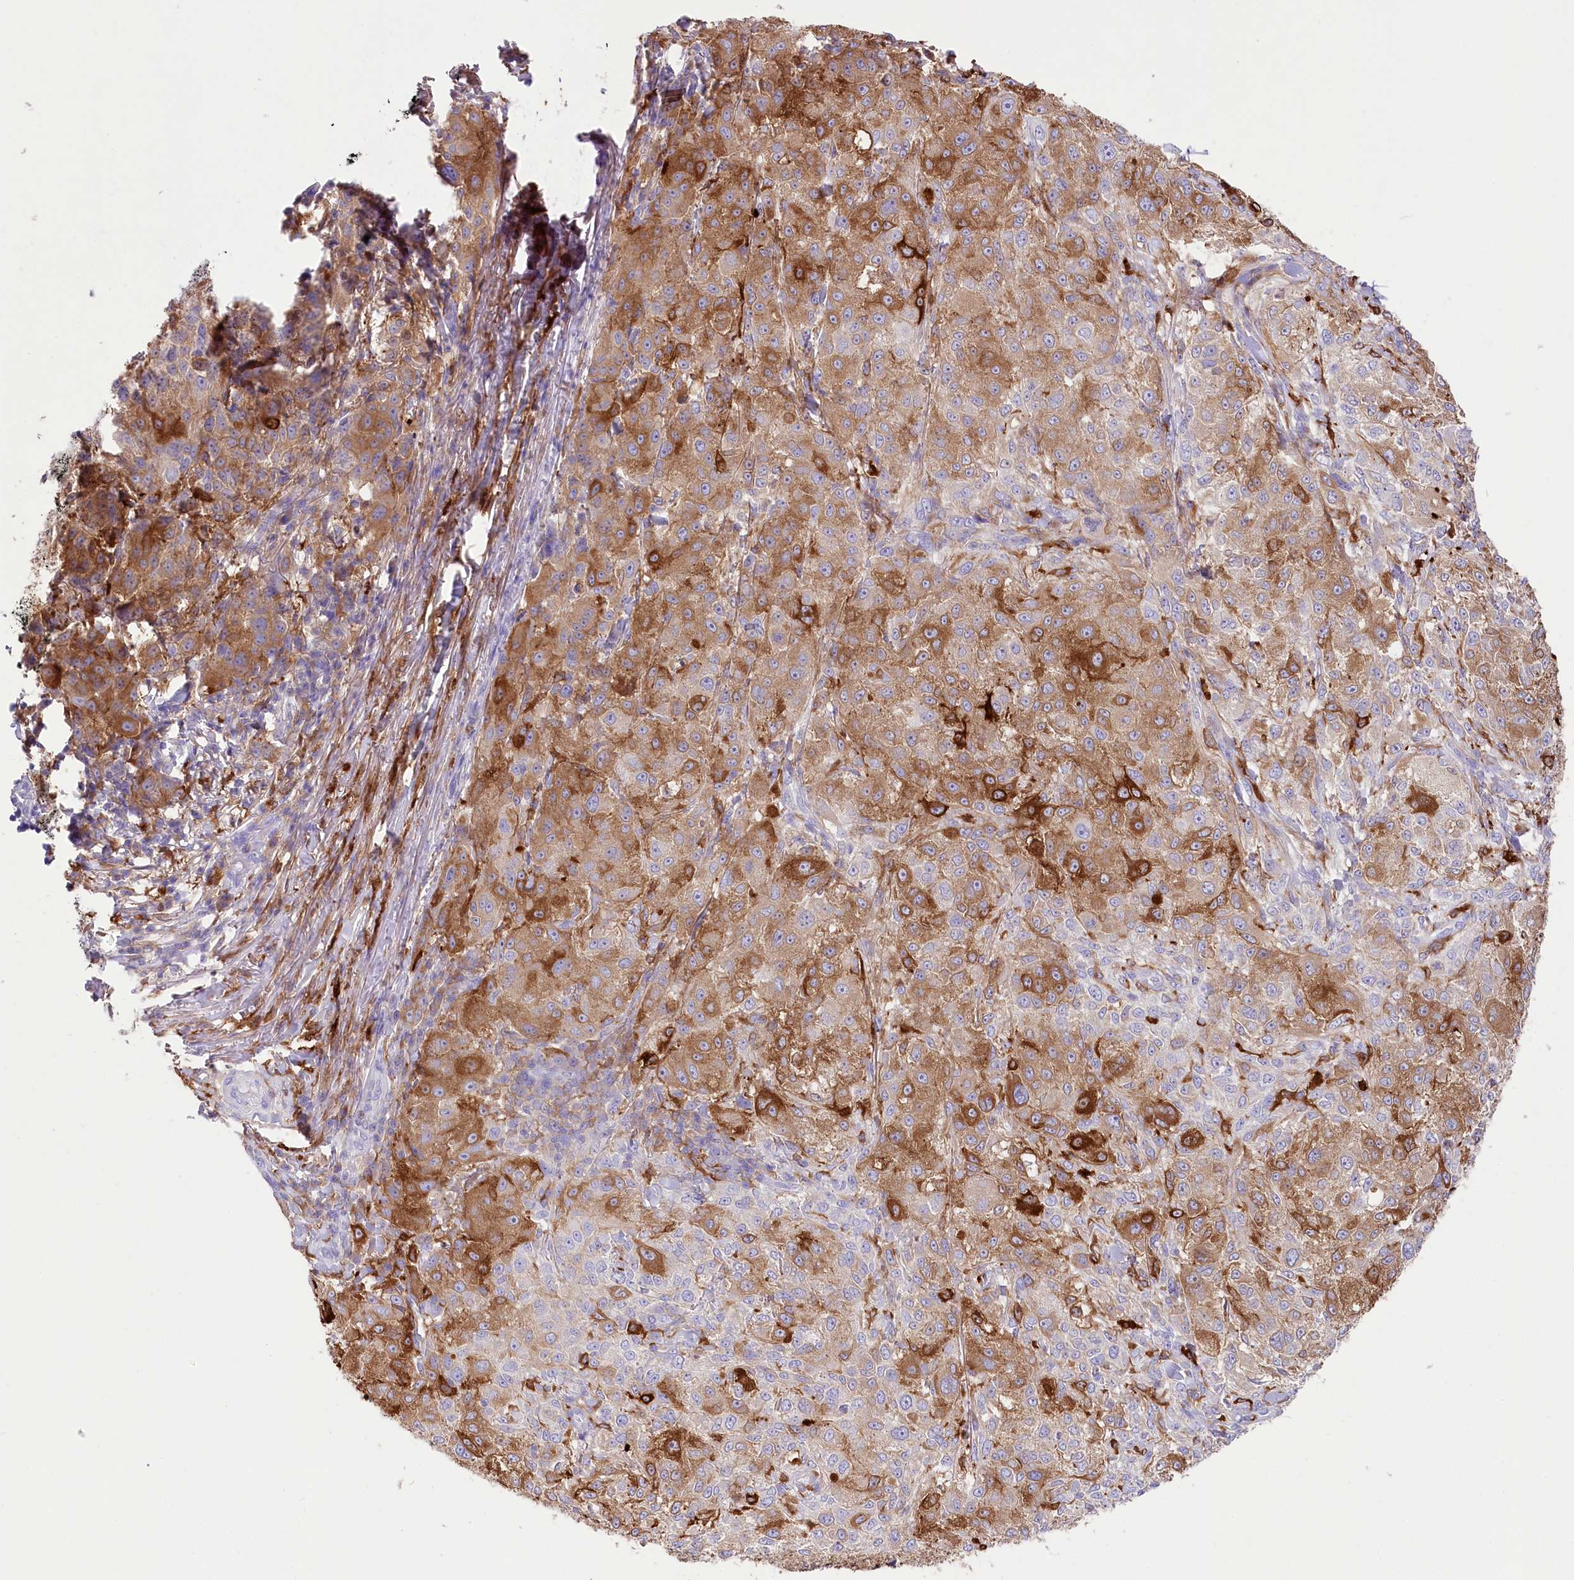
{"staining": {"intensity": "moderate", "quantity": ">75%", "location": "cytoplasmic/membranous"}, "tissue": "melanoma", "cell_type": "Tumor cells", "image_type": "cancer", "snomed": [{"axis": "morphology", "description": "Necrosis, NOS"}, {"axis": "morphology", "description": "Malignant melanoma, NOS"}, {"axis": "topography", "description": "Skin"}], "caption": "Protein positivity by immunohistochemistry reveals moderate cytoplasmic/membranous staining in about >75% of tumor cells in malignant melanoma. (IHC, brightfield microscopy, high magnification).", "gene": "DNAJC19", "patient": {"sex": "female", "age": 87}}